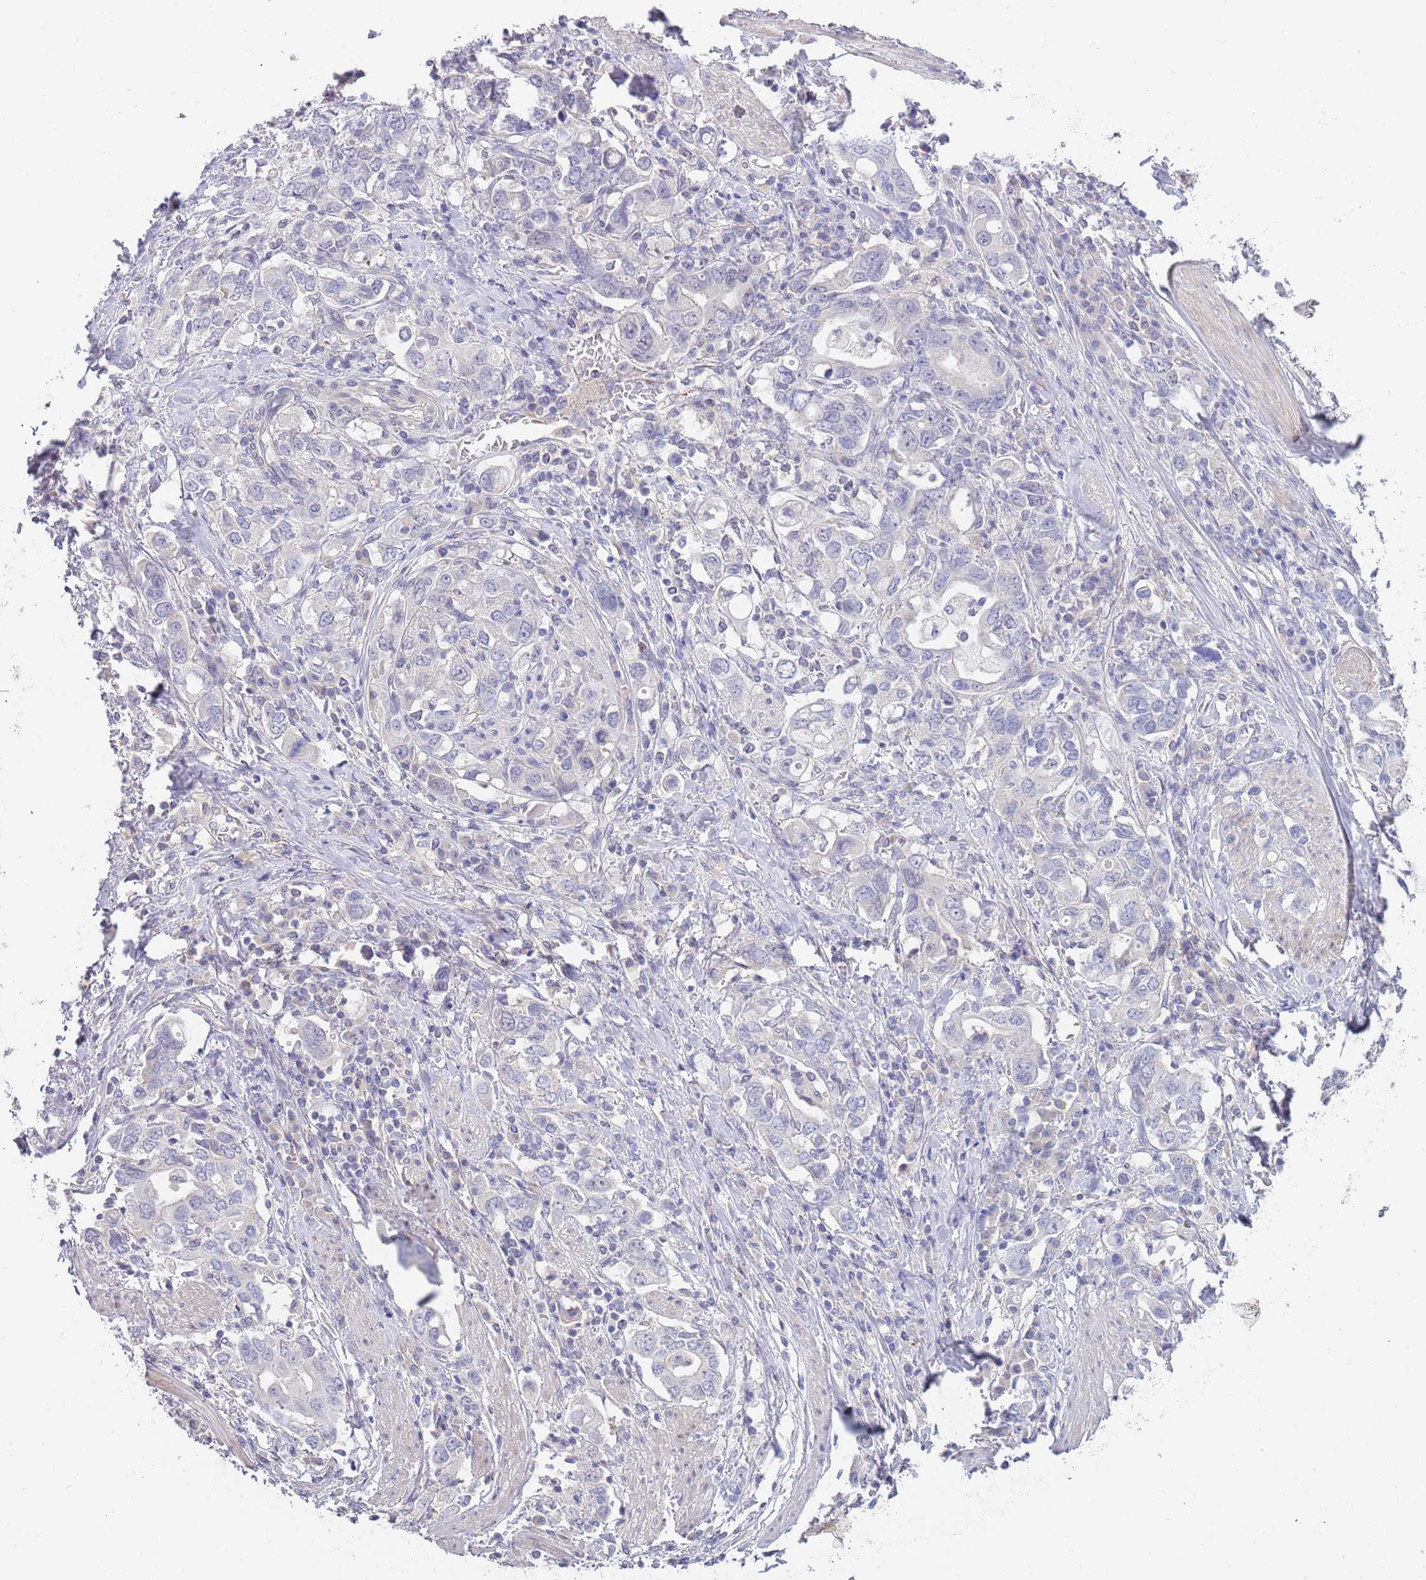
{"staining": {"intensity": "negative", "quantity": "none", "location": "none"}, "tissue": "stomach cancer", "cell_type": "Tumor cells", "image_type": "cancer", "snomed": [{"axis": "morphology", "description": "Adenocarcinoma, NOS"}, {"axis": "topography", "description": "Stomach, upper"}, {"axis": "topography", "description": "Stomach"}], "caption": "This is an IHC image of stomach adenocarcinoma. There is no positivity in tumor cells.", "gene": "PIMREG", "patient": {"sex": "male", "age": 62}}